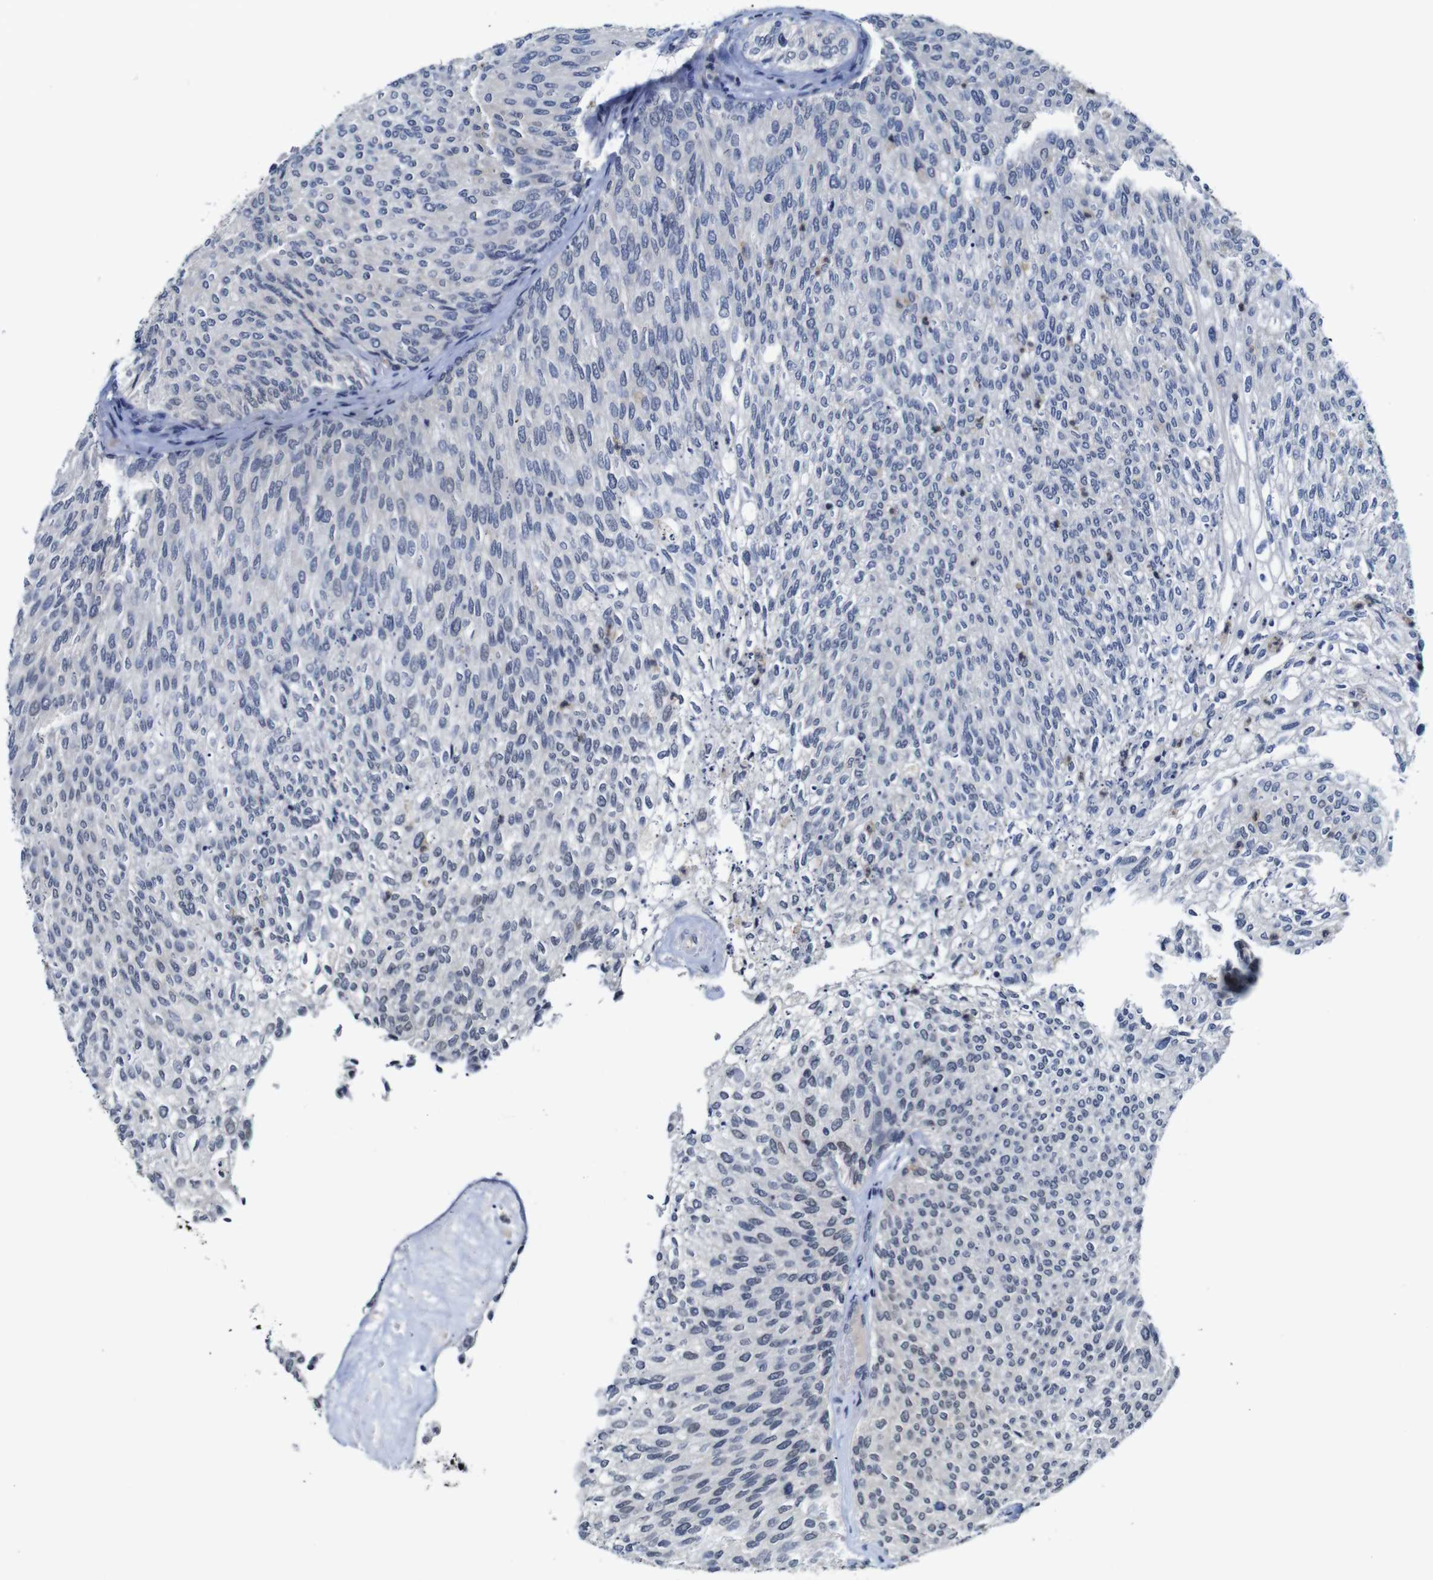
{"staining": {"intensity": "negative", "quantity": "none", "location": "none"}, "tissue": "urothelial cancer", "cell_type": "Tumor cells", "image_type": "cancer", "snomed": [{"axis": "morphology", "description": "Urothelial carcinoma, Low grade"}, {"axis": "topography", "description": "Urinary bladder"}], "caption": "Micrograph shows no protein staining in tumor cells of urothelial cancer tissue.", "gene": "NTRK3", "patient": {"sex": "female", "age": 79}}